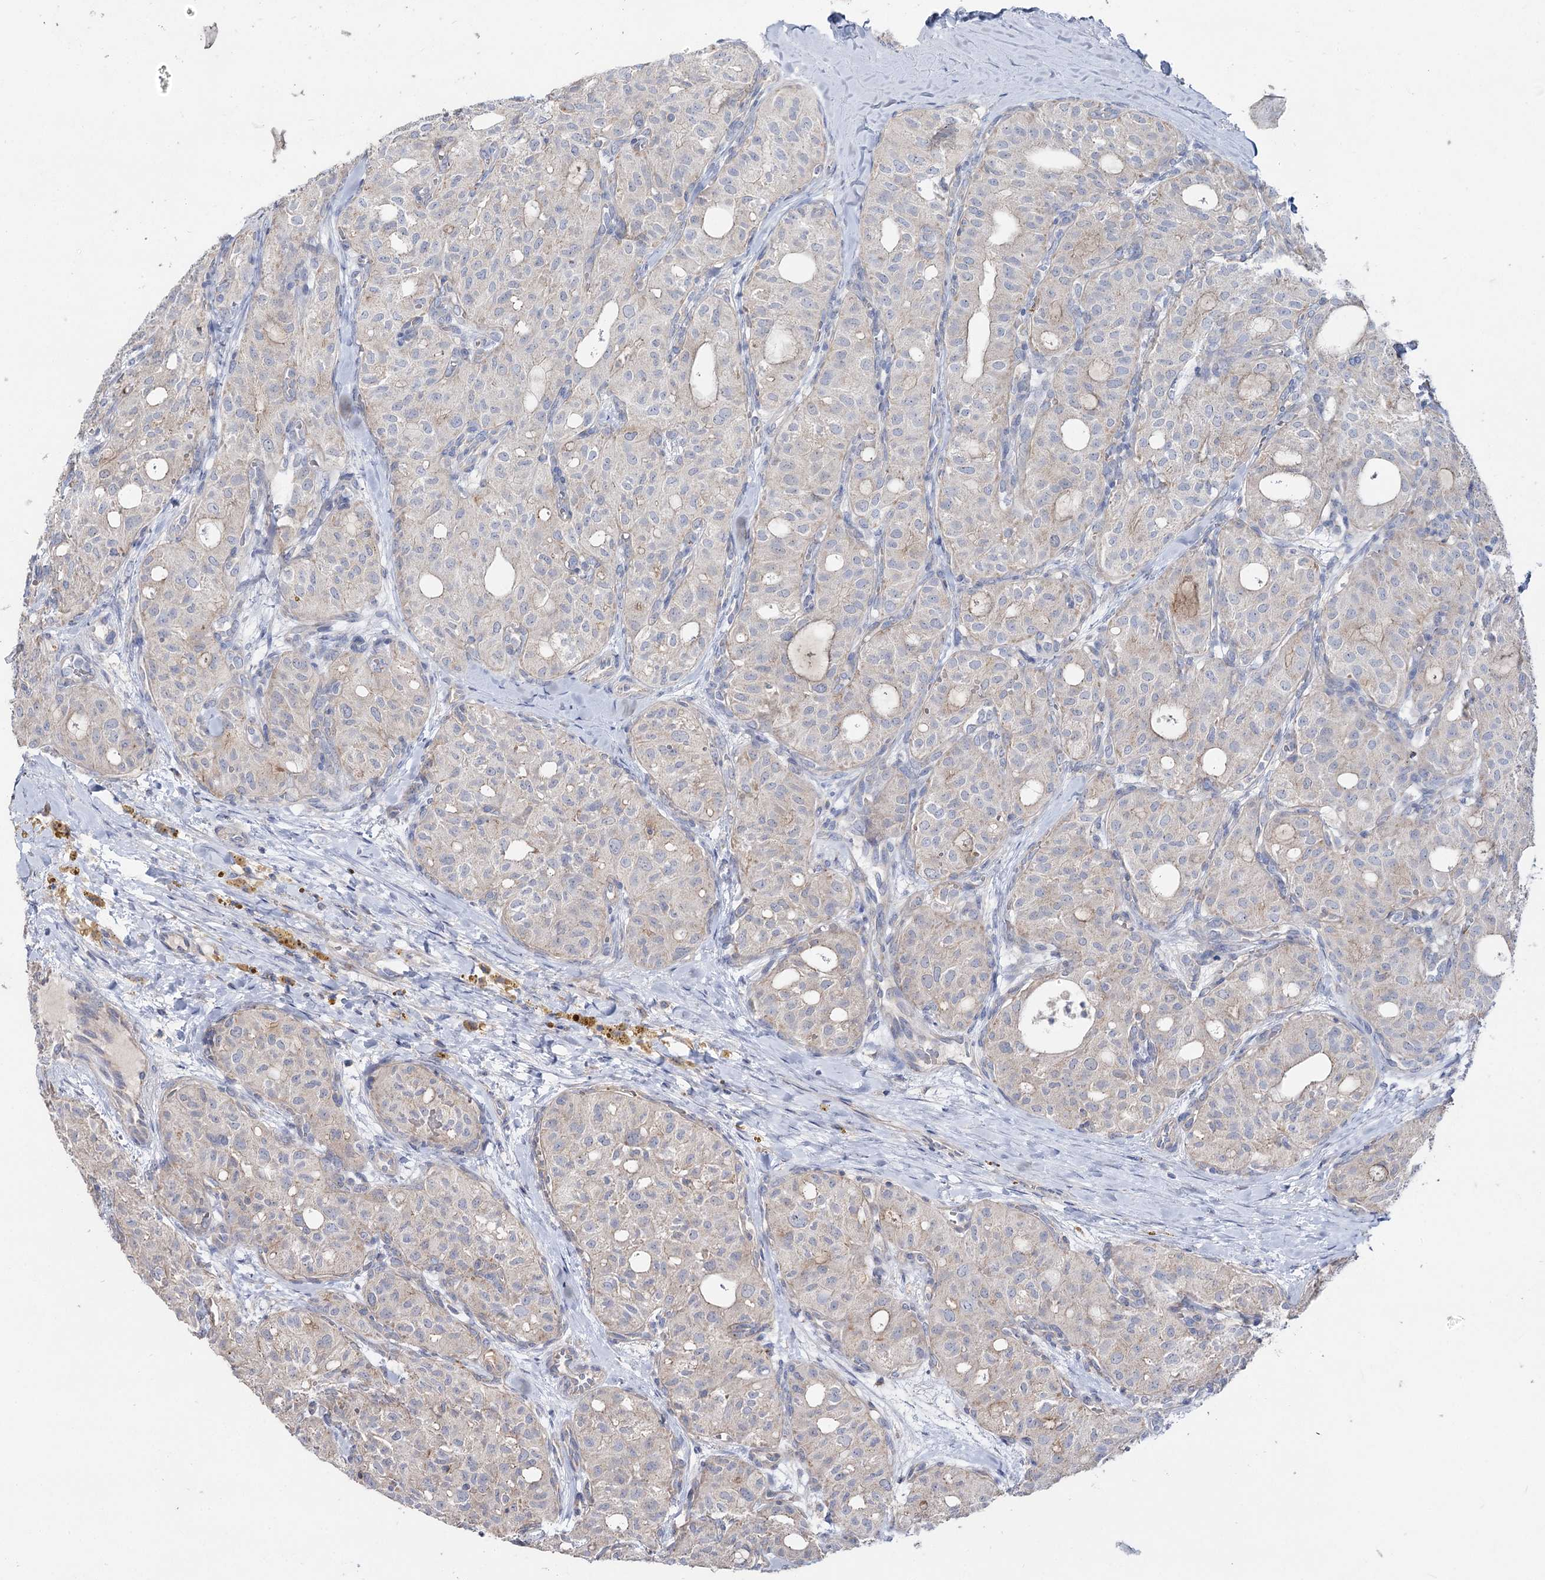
{"staining": {"intensity": "weak", "quantity": "<25%", "location": "cytoplasmic/membranous"}, "tissue": "thyroid cancer", "cell_type": "Tumor cells", "image_type": "cancer", "snomed": [{"axis": "morphology", "description": "Follicular adenoma carcinoma, NOS"}, {"axis": "topography", "description": "Thyroid gland"}], "caption": "Histopathology image shows no significant protein positivity in tumor cells of thyroid cancer. (IHC, brightfield microscopy, high magnification).", "gene": "TMEM187", "patient": {"sex": "male", "age": 75}}